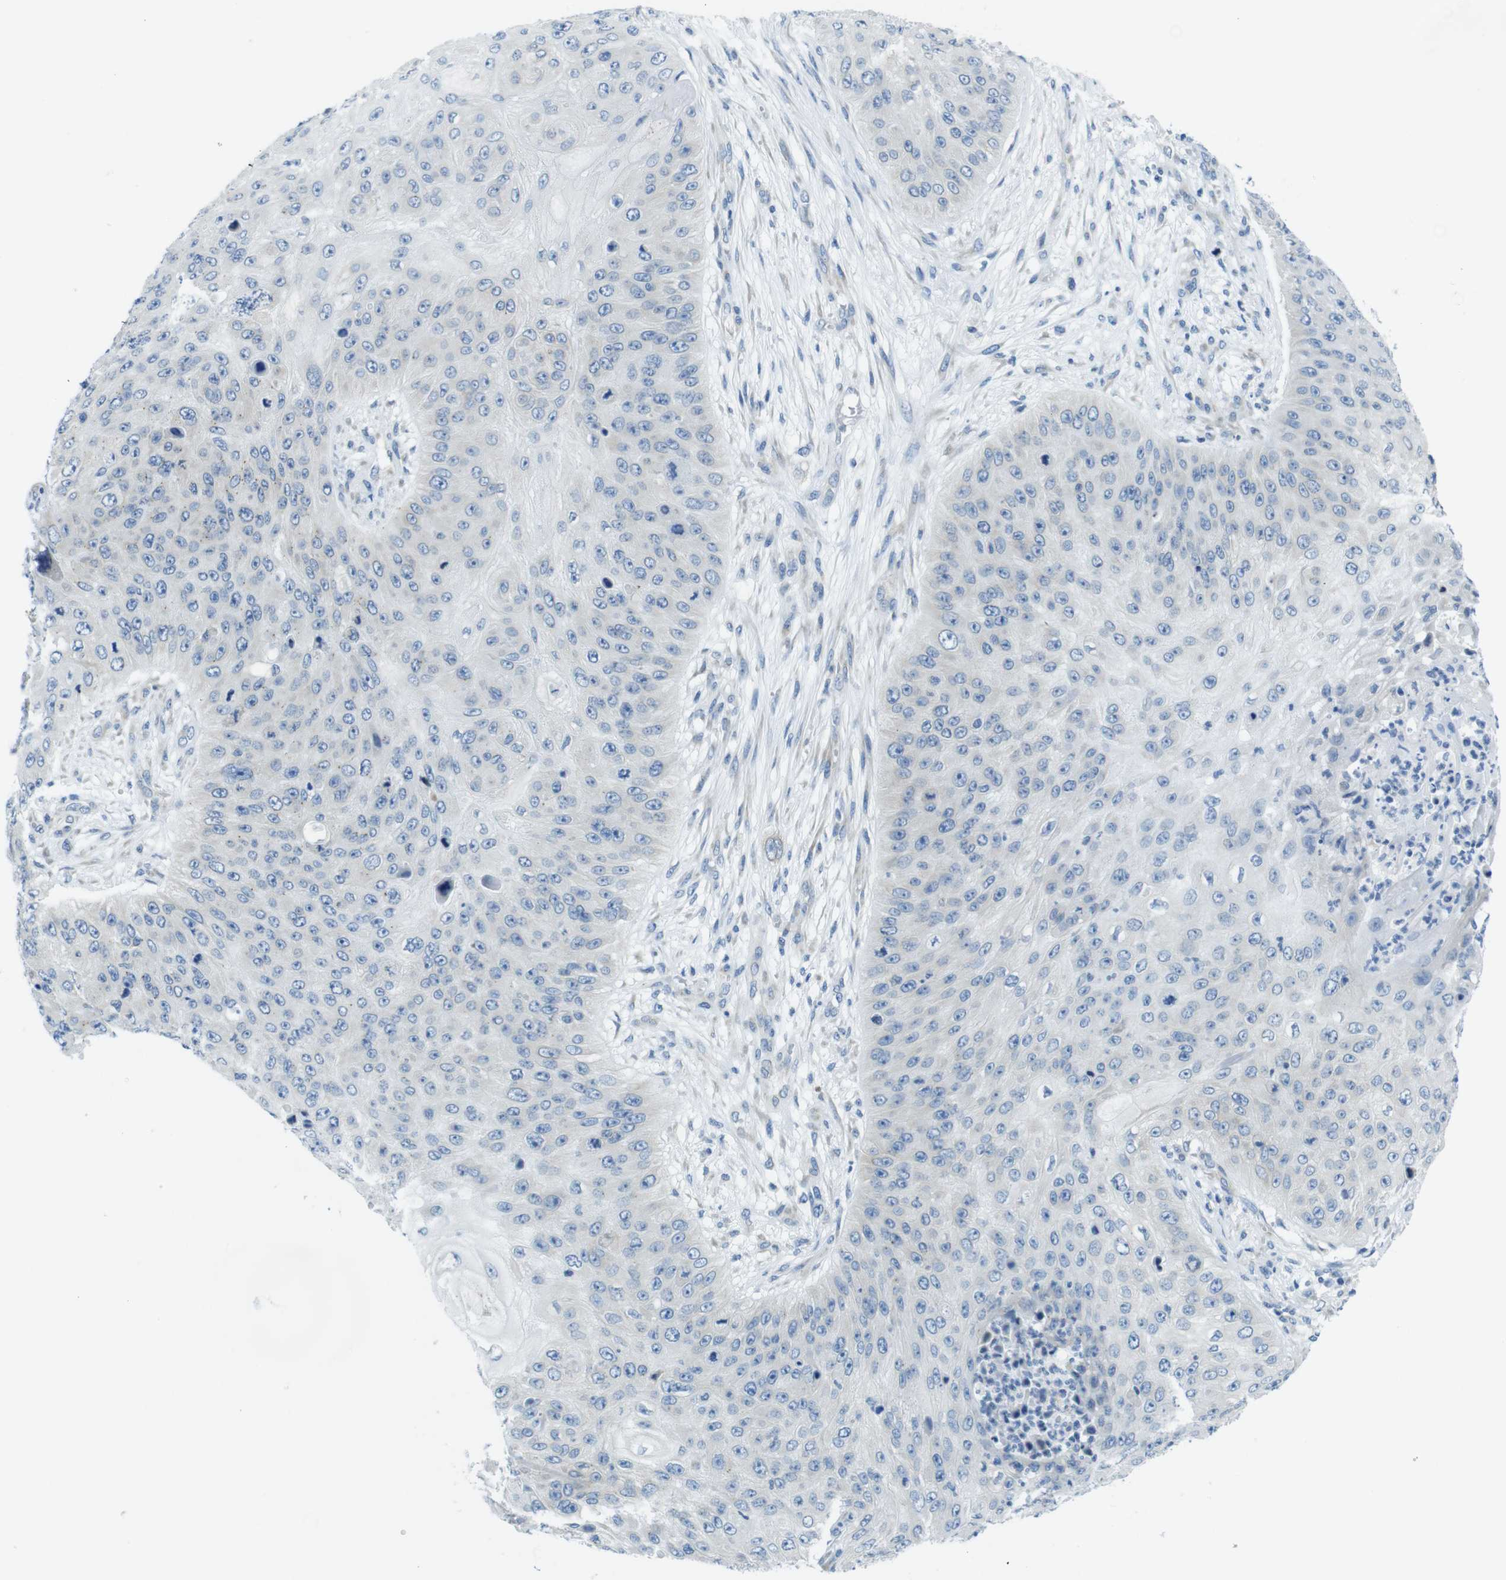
{"staining": {"intensity": "negative", "quantity": "none", "location": "none"}, "tissue": "skin cancer", "cell_type": "Tumor cells", "image_type": "cancer", "snomed": [{"axis": "morphology", "description": "Squamous cell carcinoma, NOS"}, {"axis": "topography", "description": "Skin"}], "caption": "This image is of skin squamous cell carcinoma stained with immunohistochemistry (IHC) to label a protein in brown with the nuclei are counter-stained blue. There is no expression in tumor cells.", "gene": "CLPTM1L", "patient": {"sex": "female", "age": 80}}